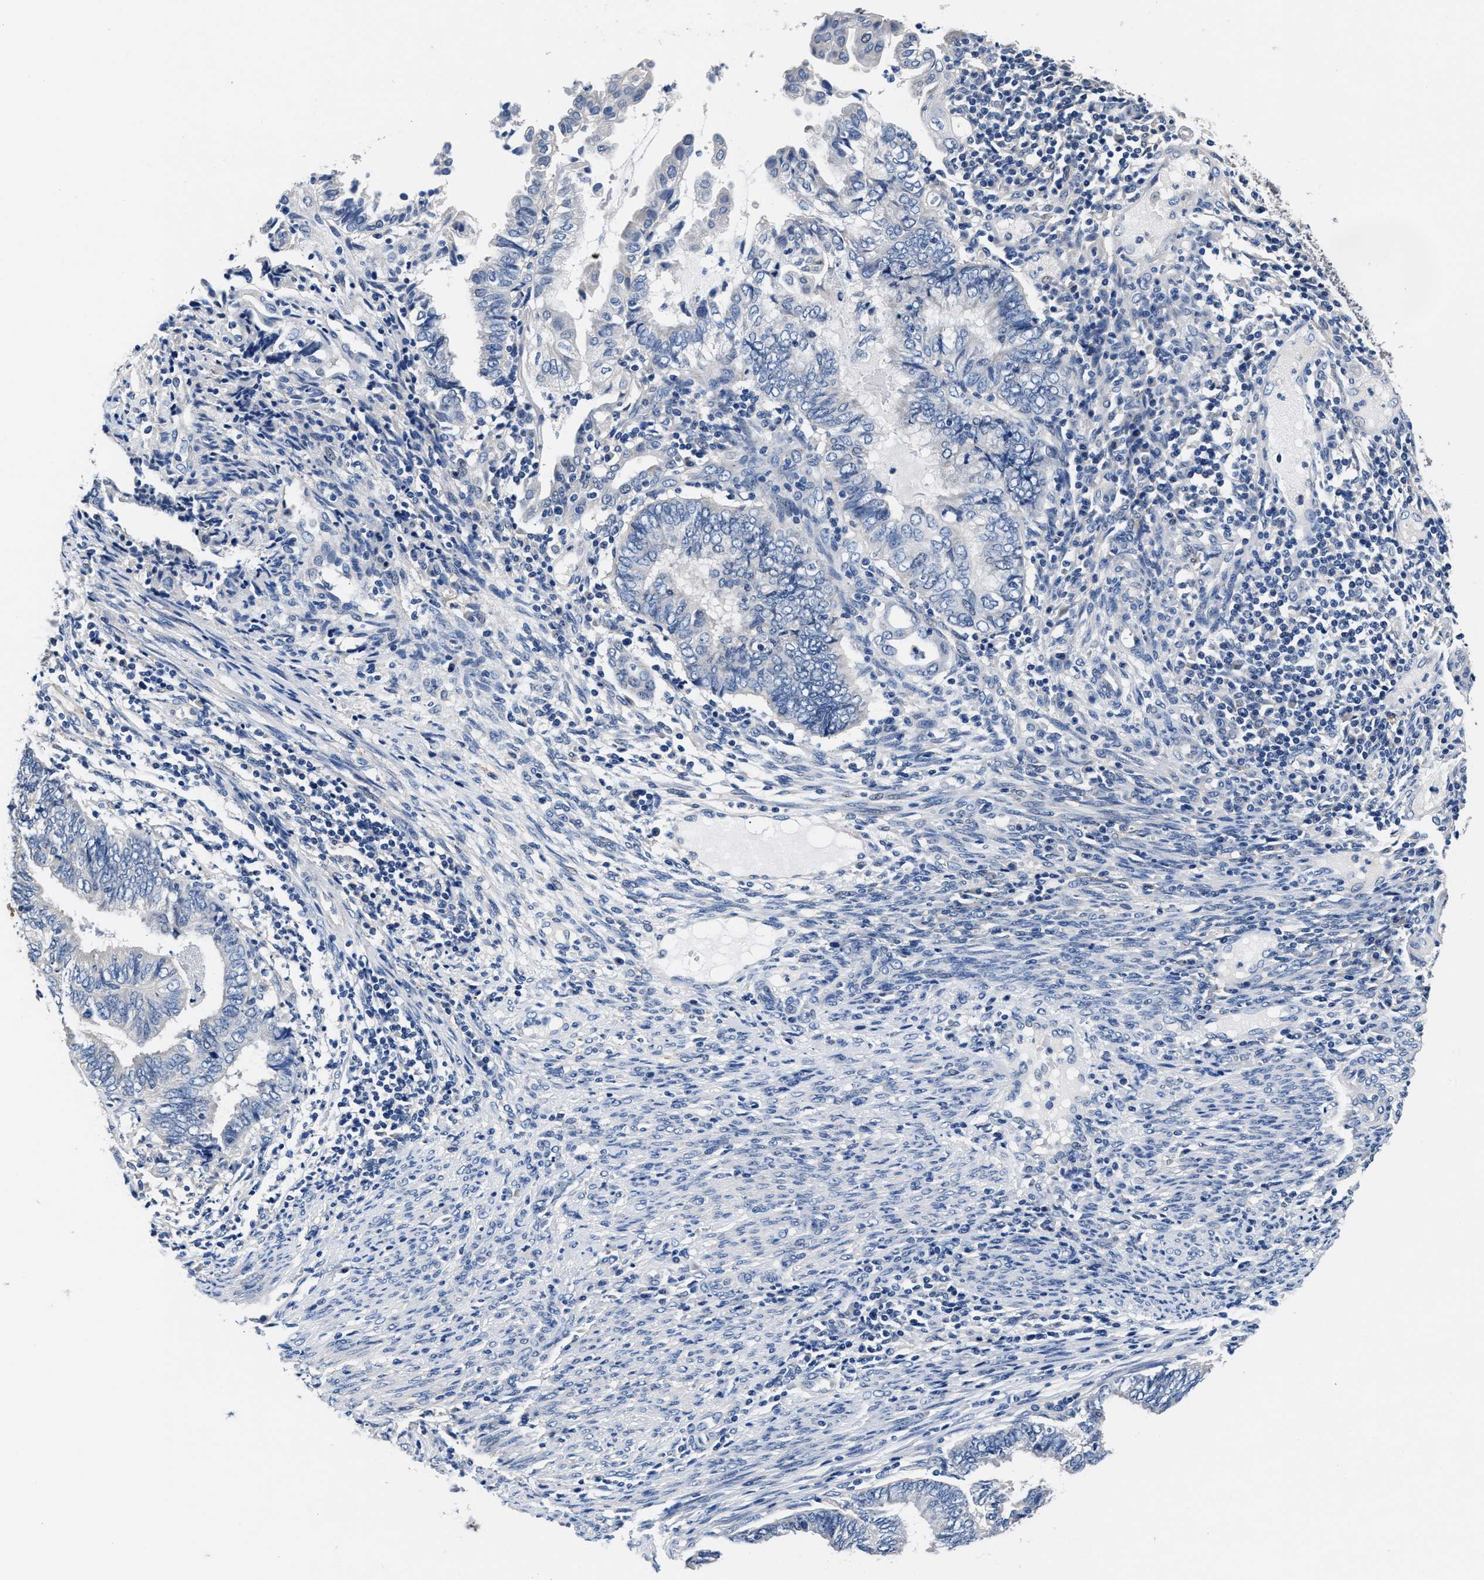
{"staining": {"intensity": "negative", "quantity": "none", "location": "none"}, "tissue": "endometrial cancer", "cell_type": "Tumor cells", "image_type": "cancer", "snomed": [{"axis": "morphology", "description": "Adenocarcinoma, NOS"}, {"axis": "topography", "description": "Uterus"}, {"axis": "topography", "description": "Endometrium"}], "caption": "A histopathology image of human adenocarcinoma (endometrial) is negative for staining in tumor cells. The staining was performed using DAB (3,3'-diaminobenzidine) to visualize the protein expression in brown, while the nuclei were stained in blue with hematoxylin (Magnification: 20x).", "gene": "GSTM1", "patient": {"sex": "female", "age": 70}}